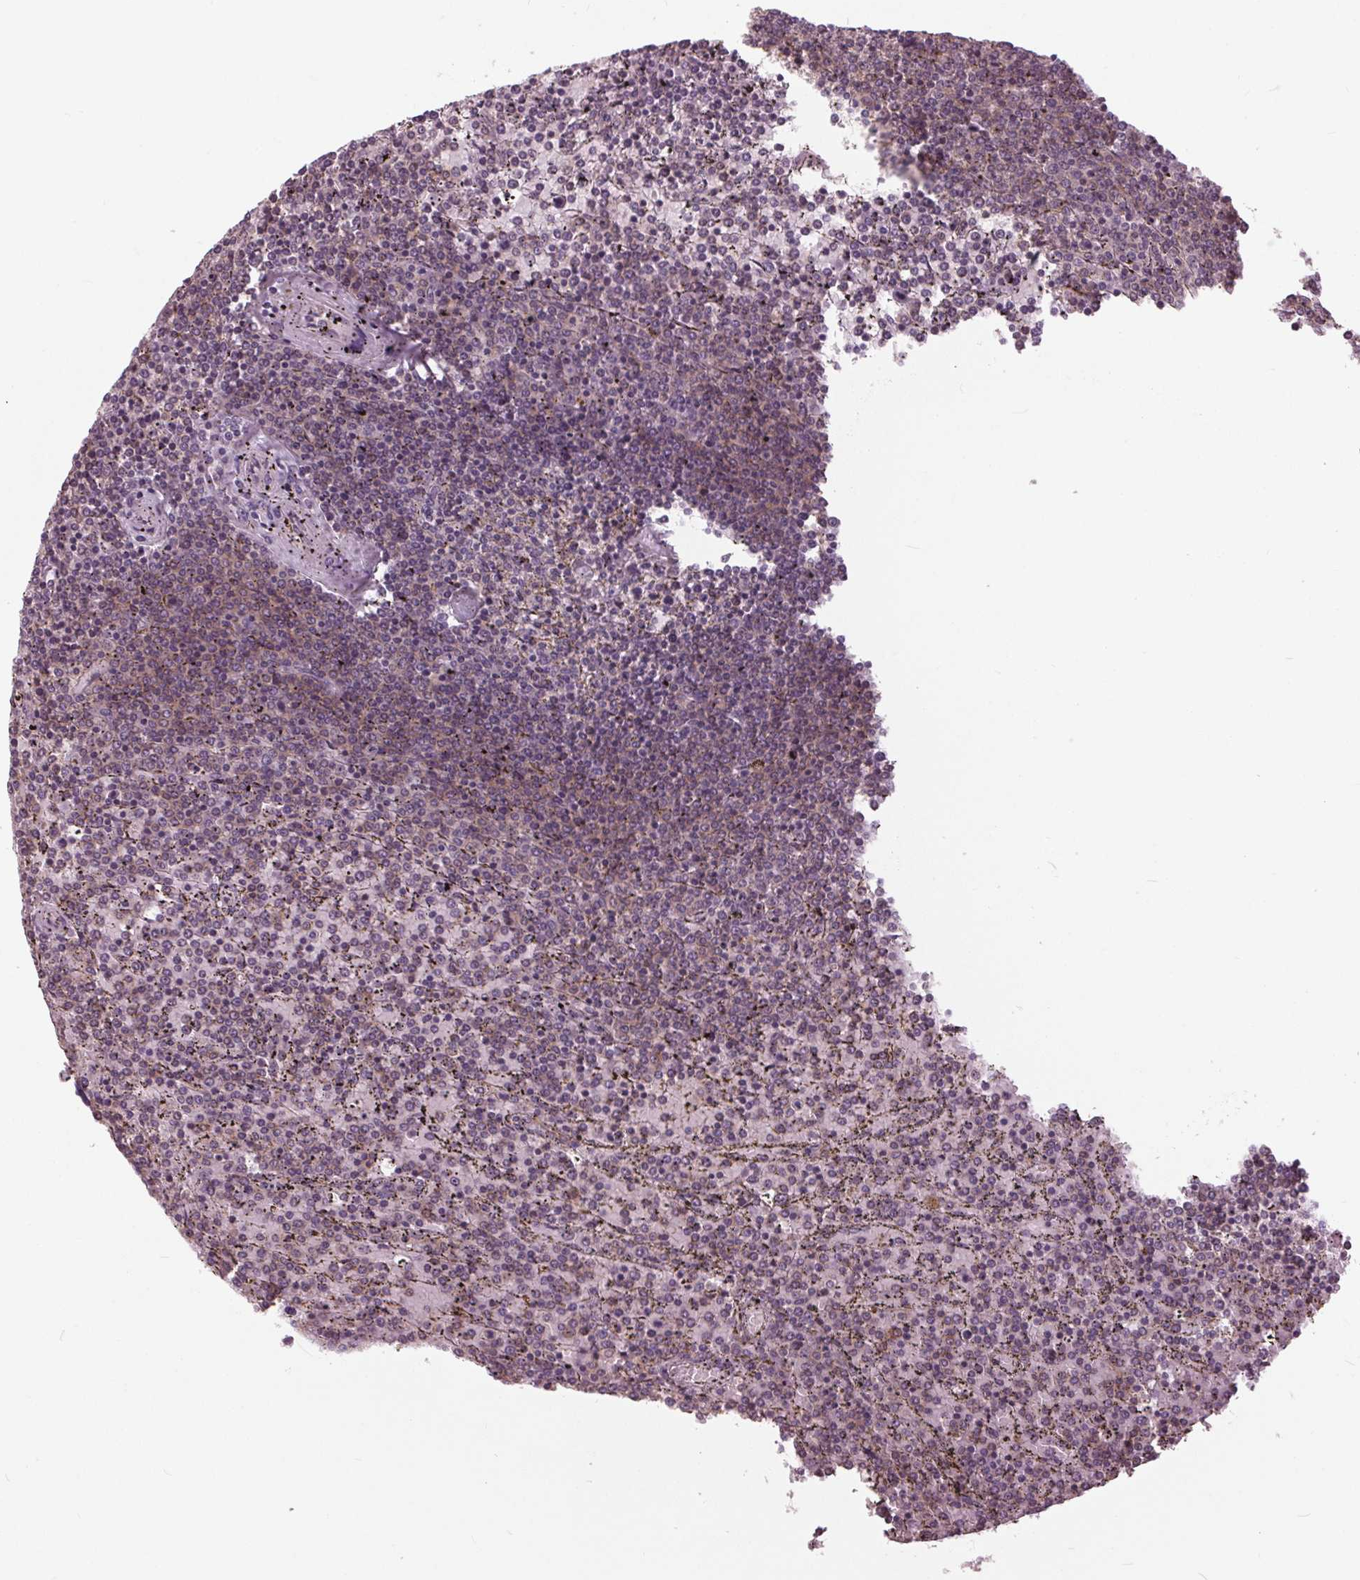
{"staining": {"intensity": "negative", "quantity": "none", "location": "none"}, "tissue": "lymphoma", "cell_type": "Tumor cells", "image_type": "cancer", "snomed": [{"axis": "morphology", "description": "Malignant lymphoma, non-Hodgkin's type, Low grade"}, {"axis": "topography", "description": "Spleen"}], "caption": "Immunohistochemical staining of lymphoma exhibits no significant positivity in tumor cells.", "gene": "SIGLEC6", "patient": {"sex": "female", "age": 77}}